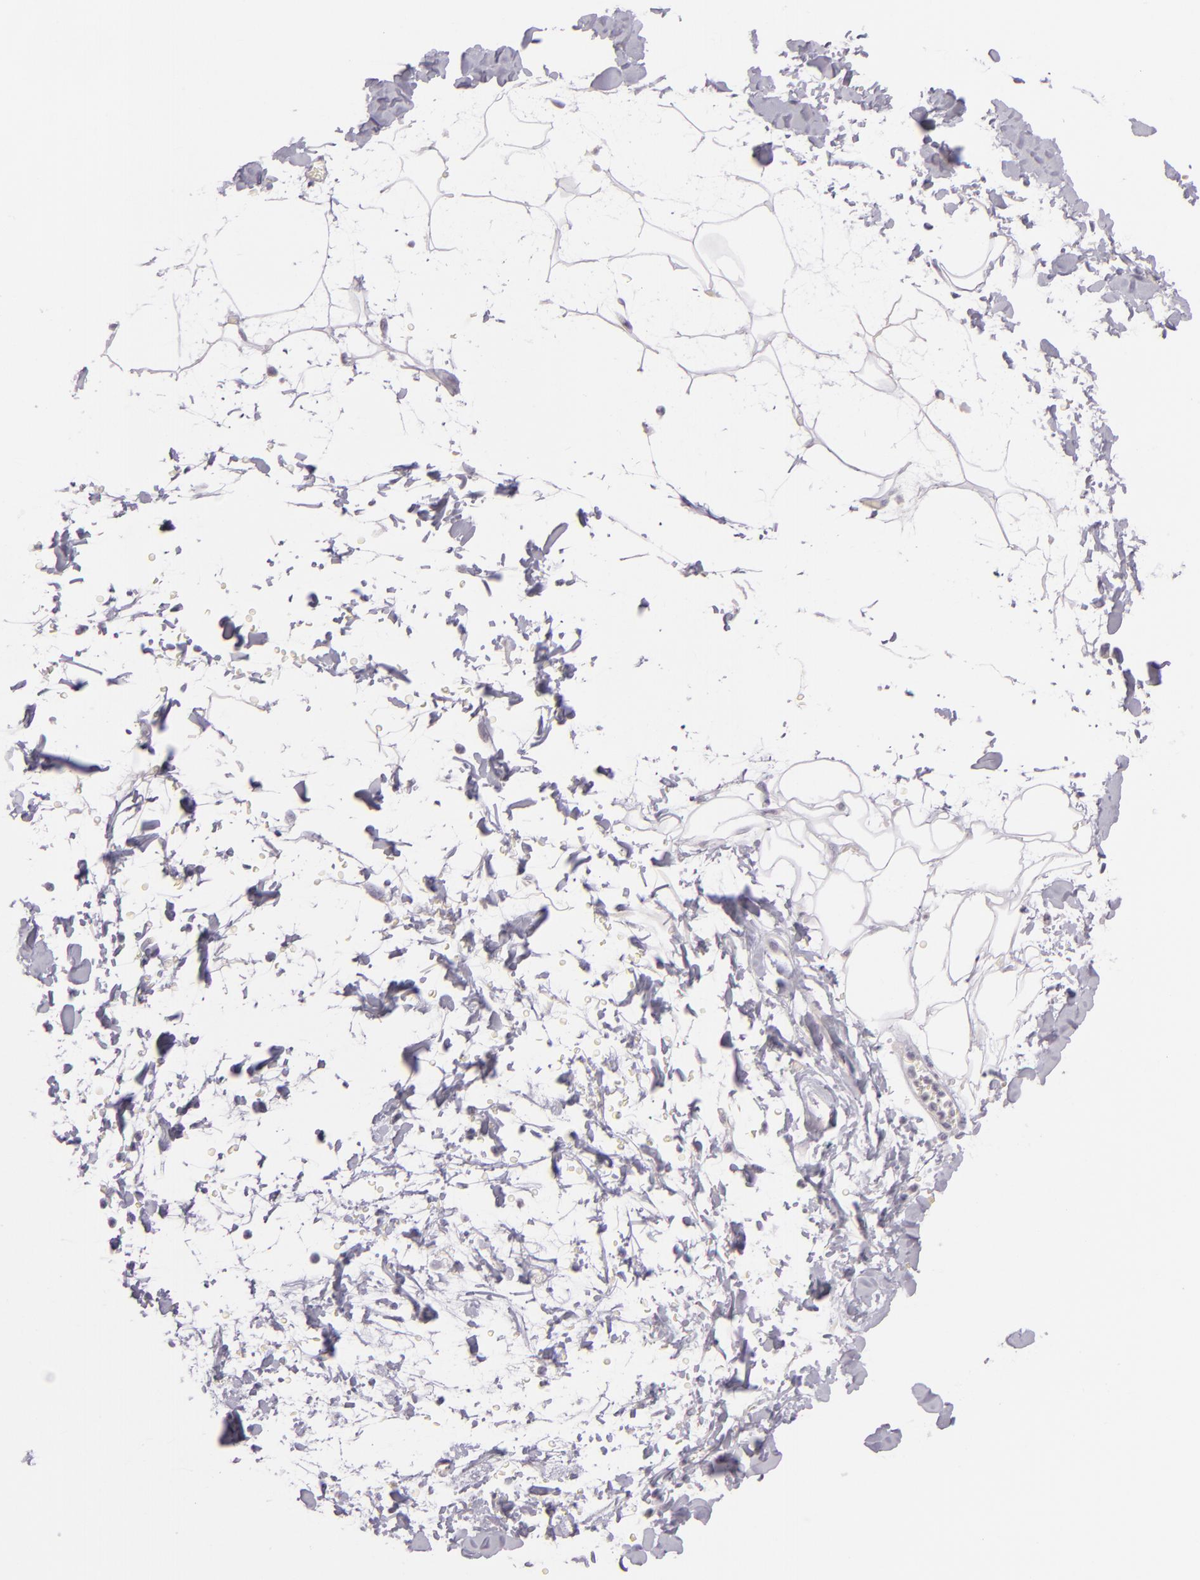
{"staining": {"intensity": "negative", "quantity": "none", "location": "none"}, "tissue": "adipose tissue", "cell_type": "Adipocytes", "image_type": "normal", "snomed": [{"axis": "morphology", "description": "Normal tissue, NOS"}, {"axis": "topography", "description": "Soft tissue"}], "caption": "DAB (3,3'-diaminobenzidine) immunohistochemical staining of normal adipose tissue shows no significant staining in adipocytes.", "gene": "DAG1", "patient": {"sex": "male", "age": 72}}